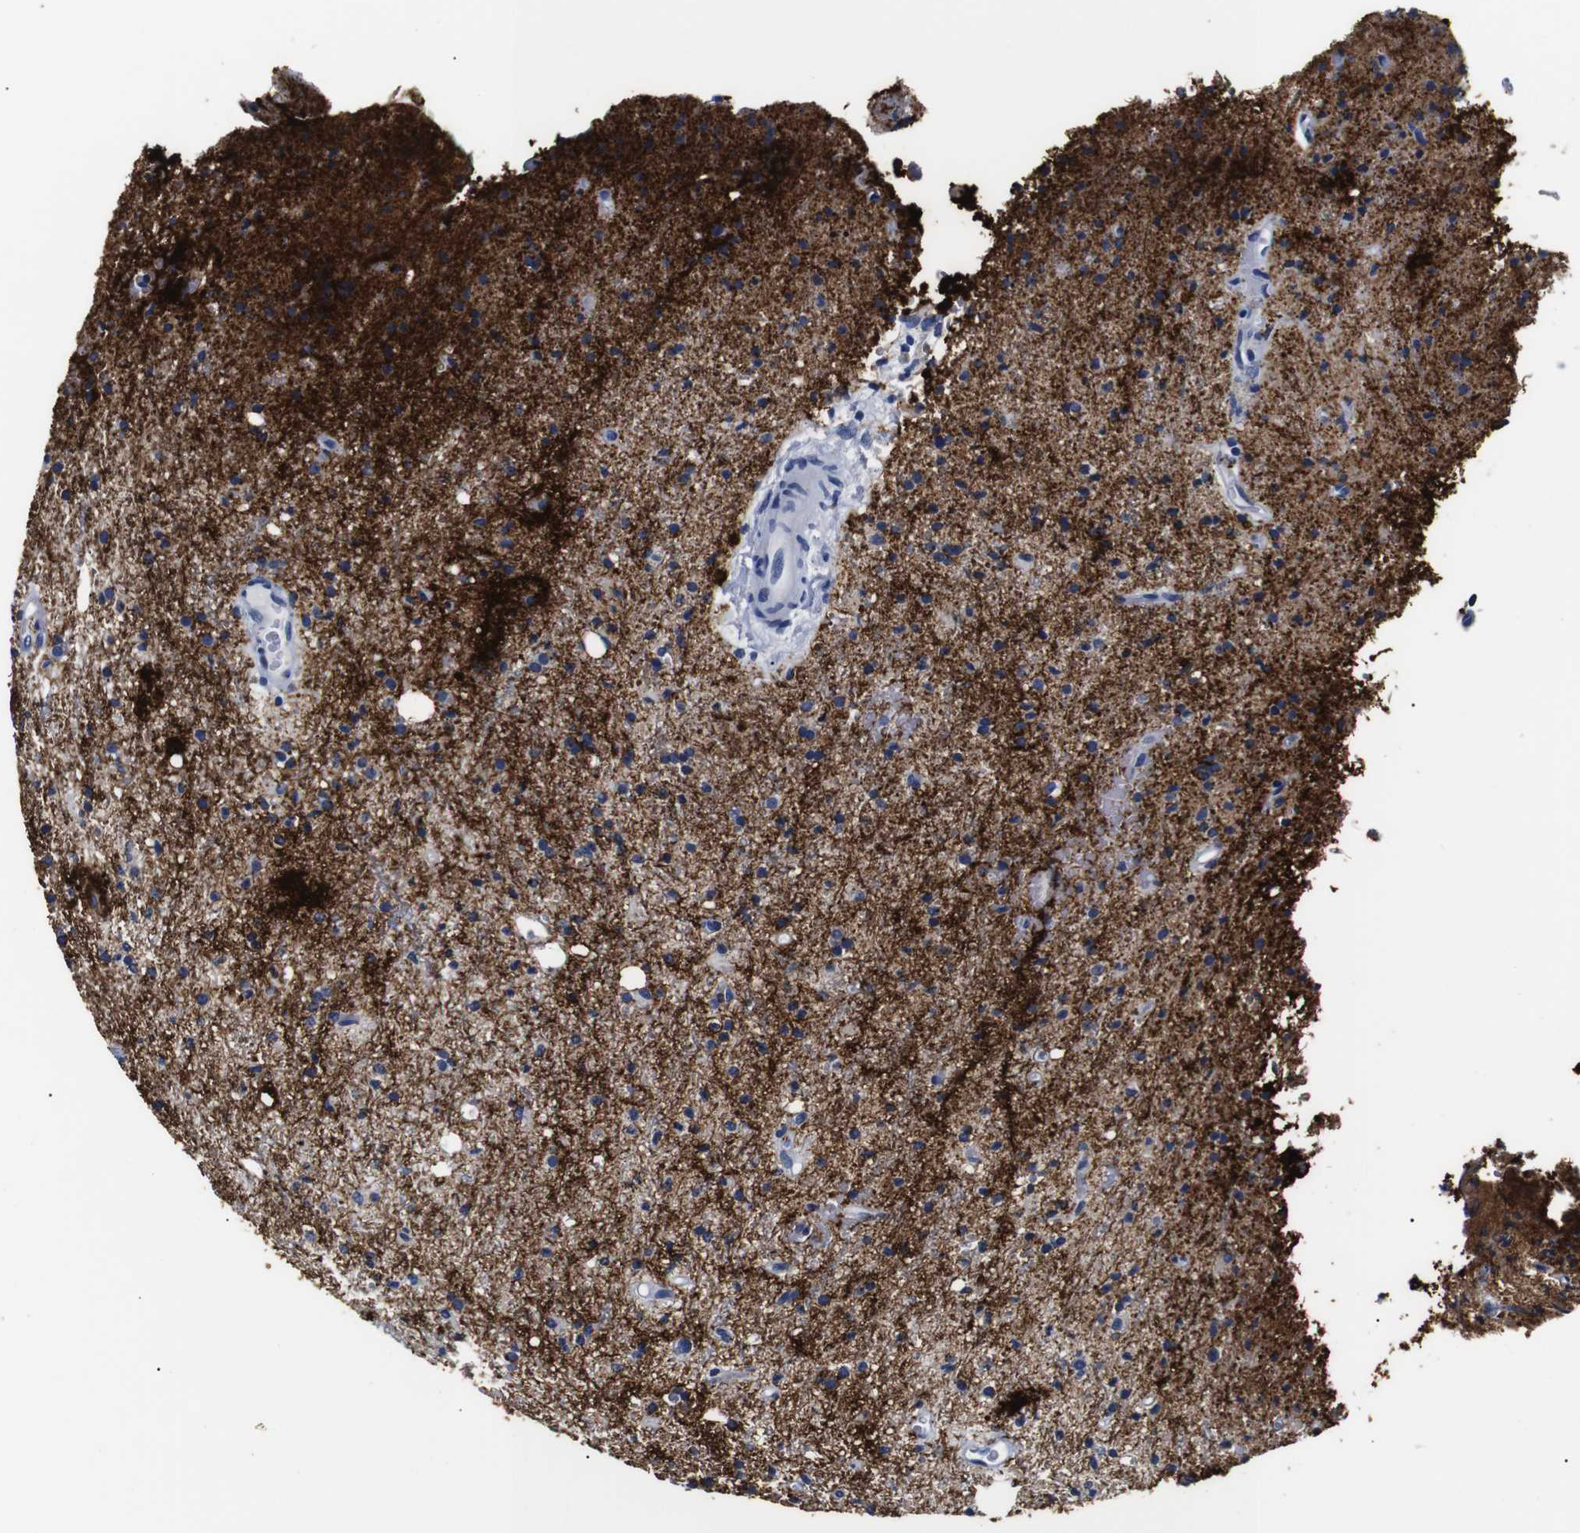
{"staining": {"intensity": "moderate", "quantity": "25%-75%", "location": "cytoplasmic/membranous"}, "tissue": "glioma", "cell_type": "Tumor cells", "image_type": "cancer", "snomed": [{"axis": "morphology", "description": "Glioma, malignant, High grade"}, {"axis": "topography", "description": "Brain"}], "caption": "Human high-grade glioma (malignant) stained with a protein marker exhibits moderate staining in tumor cells.", "gene": "GAP43", "patient": {"sex": "male", "age": 47}}